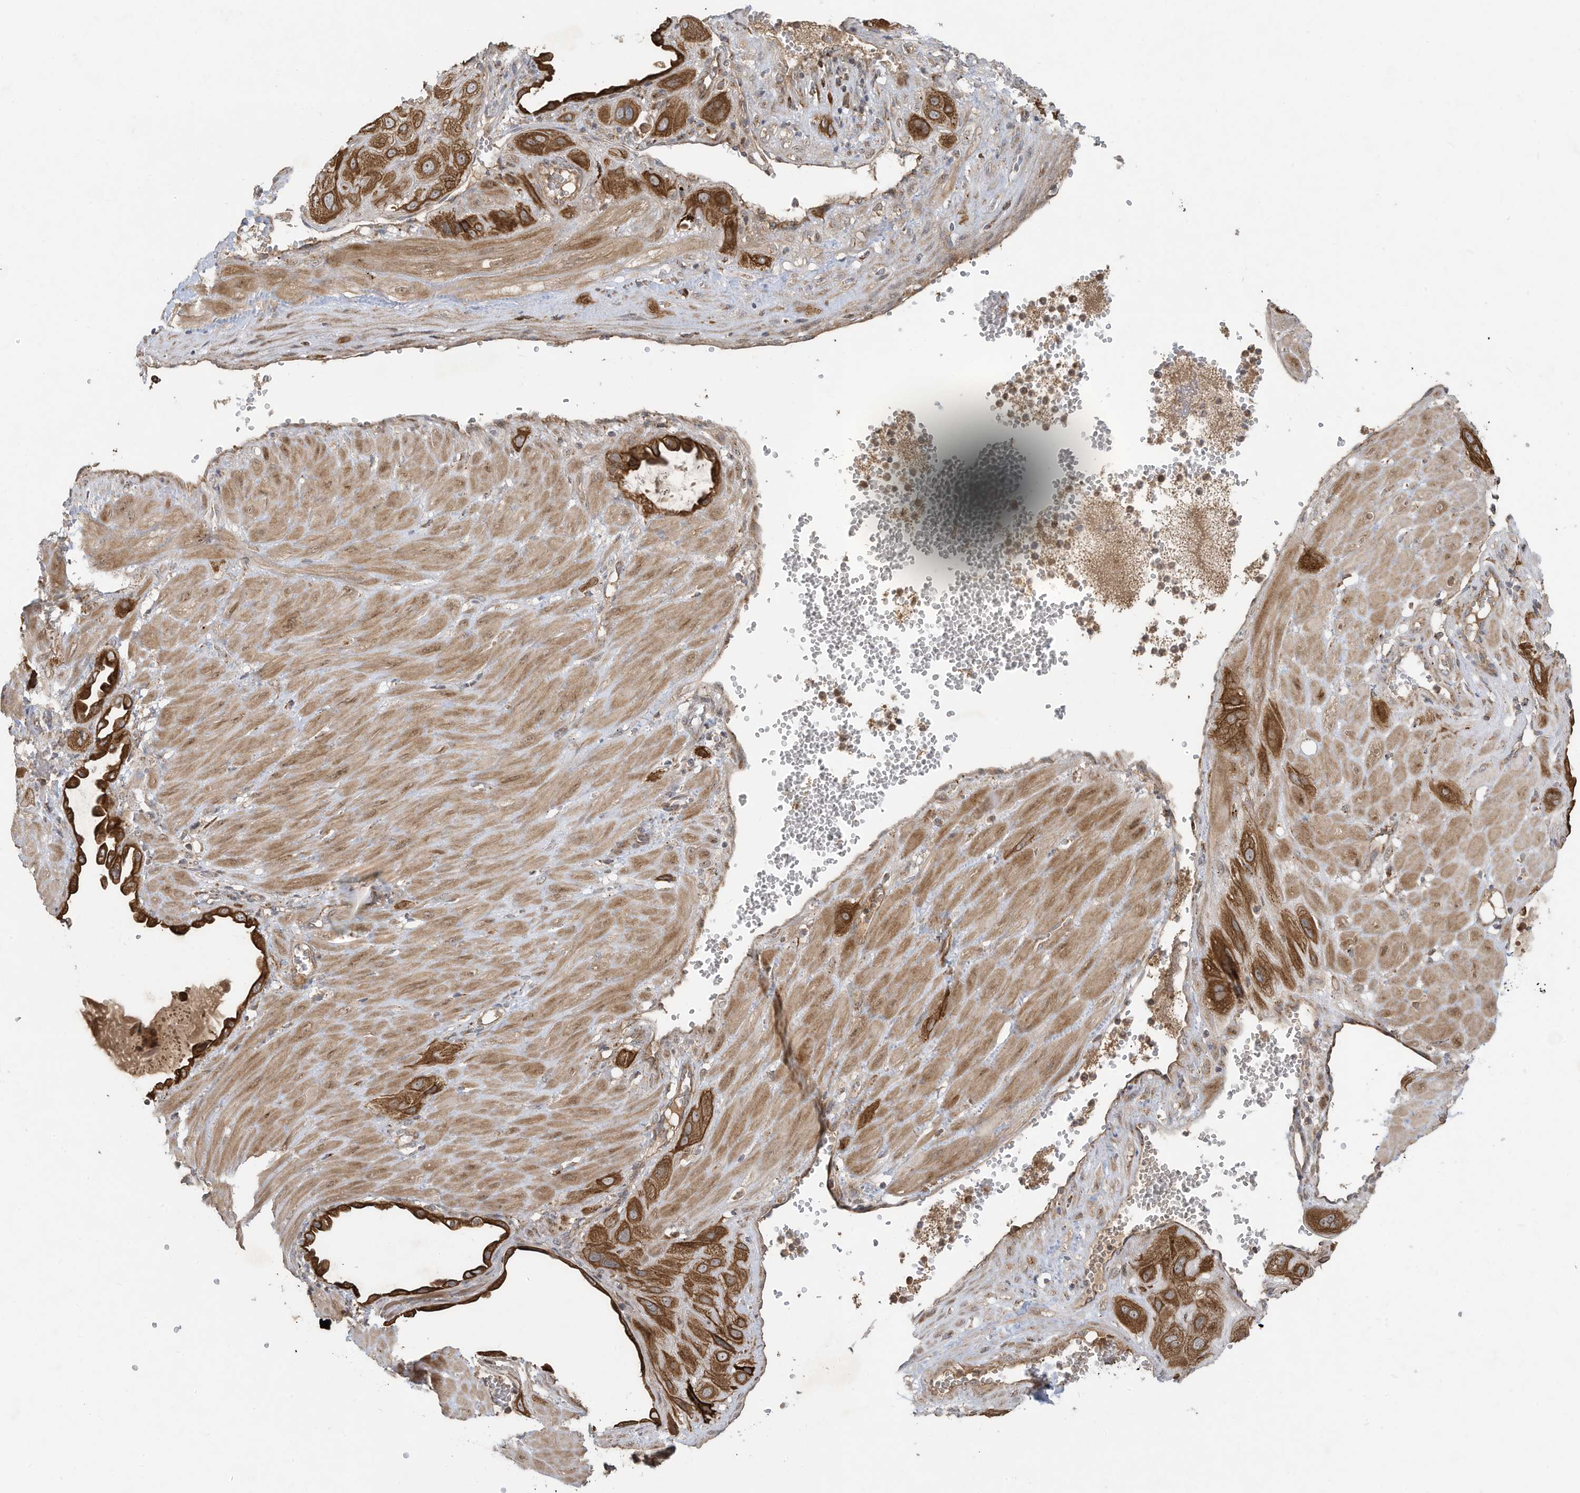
{"staining": {"intensity": "moderate", "quantity": ">75%", "location": "cytoplasmic/membranous"}, "tissue": "cervical cancer", "cell_type": "Tumor cells", "image_type": "cancer", "snomed": [{"axis": "morphology", "description": "Squamous cell carcinoma, NOS"}, {"axis": "topography", "description": "Cervix"}], "caption": "Approximately >75% of tumor cells in squamous cell carcinoma (cervical) display moderate cytoplasmic/membranous protein positivity as visualized by brown immunohistochemical staining.", "gene": "C2orf74", "patient": {"sex": "female", "age": 34}}